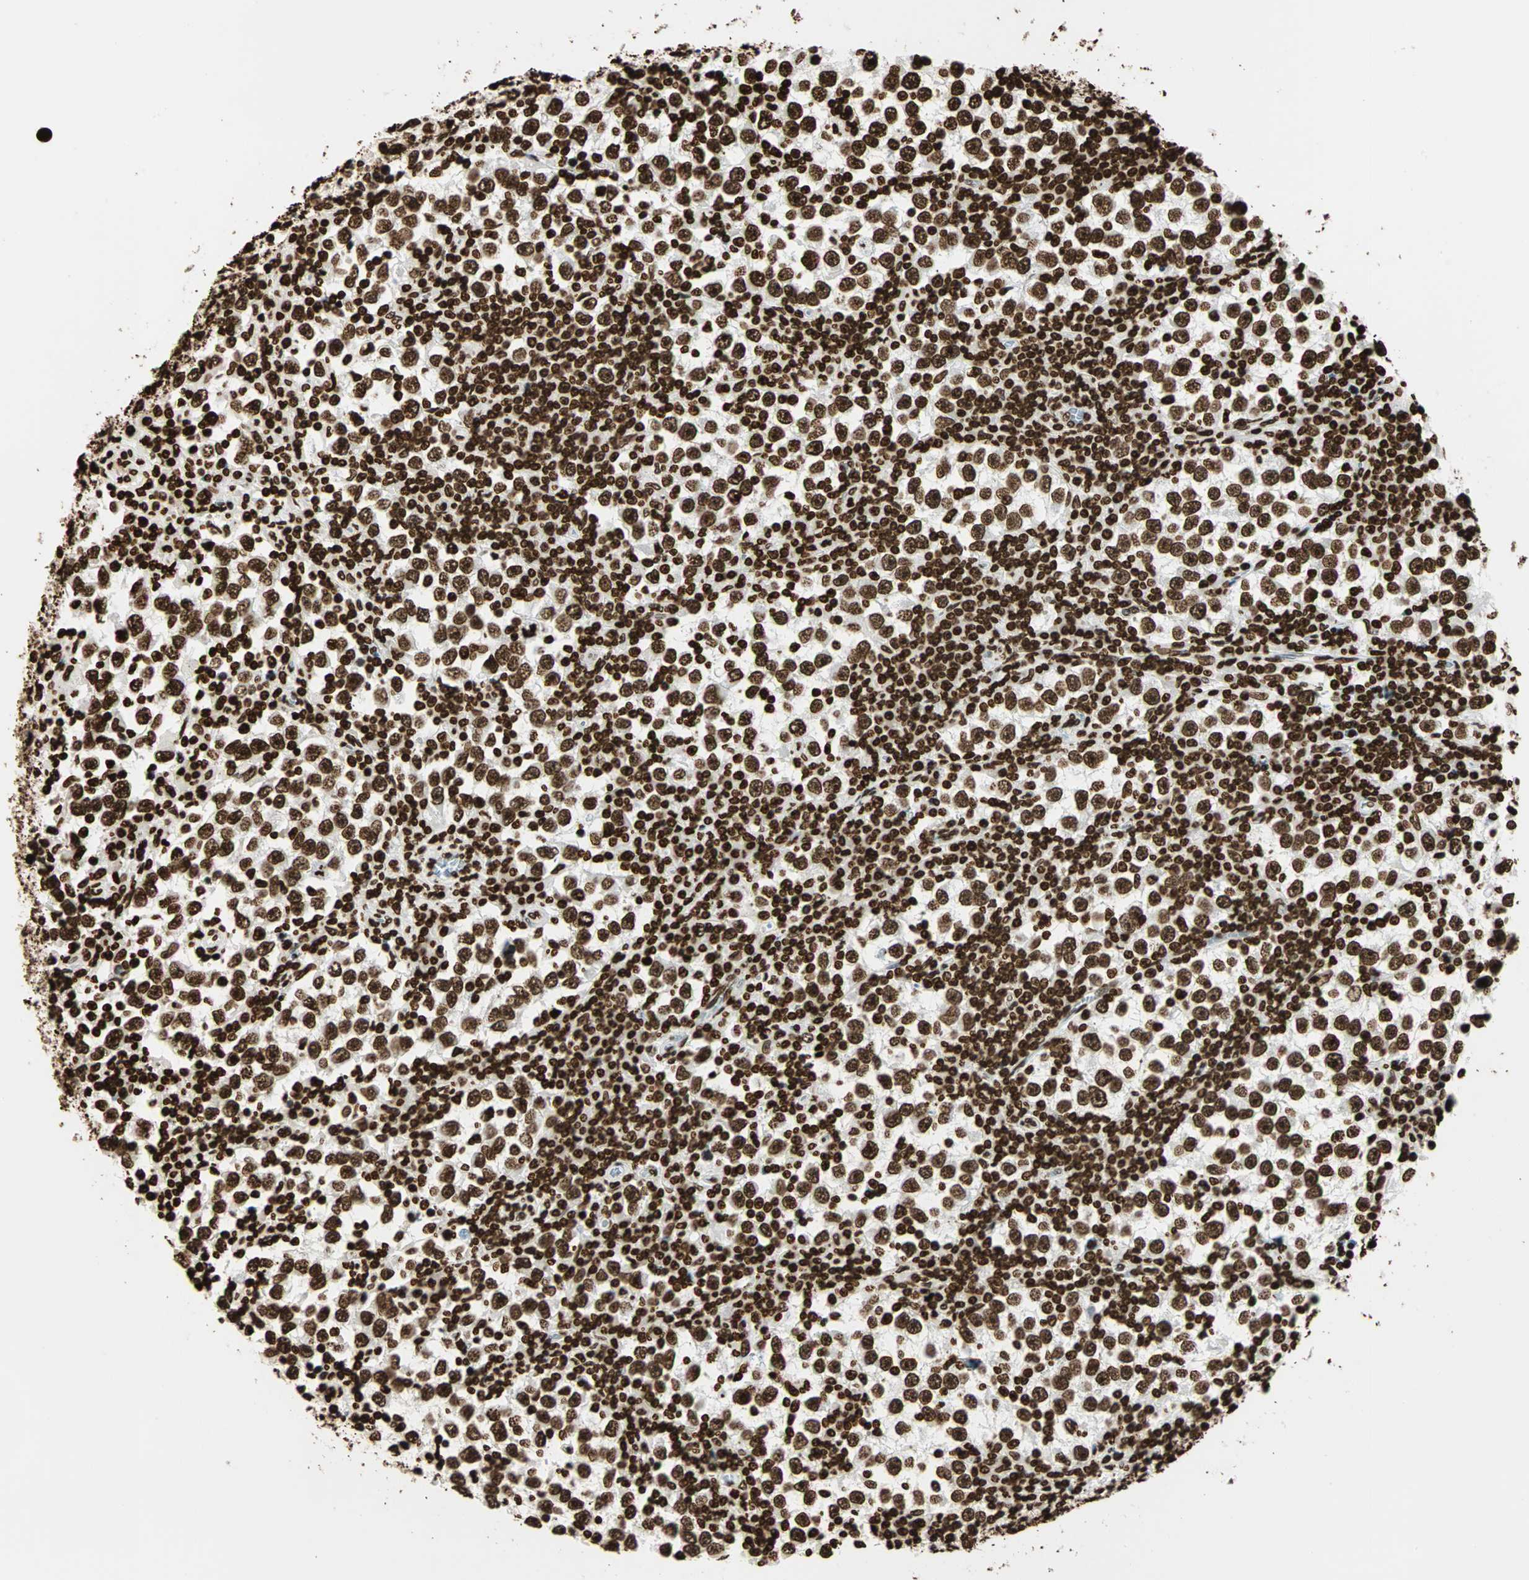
{"staining": {"intensity": "strong", "quantity": ">75%", "location": "nuclear"}, "tissue": "testis cancer", "cell_type": "Tumor cells", "image_type": "cancer", "snomed": [{"axis": "morphology", "description": "Seminoma, NOS"}, {"axis": "topography", "description": "Testis"}], "caption": "Brown immunohistochemical staining in testis cancer (seminoma) reveals strong nuclear expression in approximately >75% of tumor cells. (Brightfield microscopy of DAB IHC at high magnification).", "gene": "GLI2", "patient": {"sex": "male", "age": 65}}